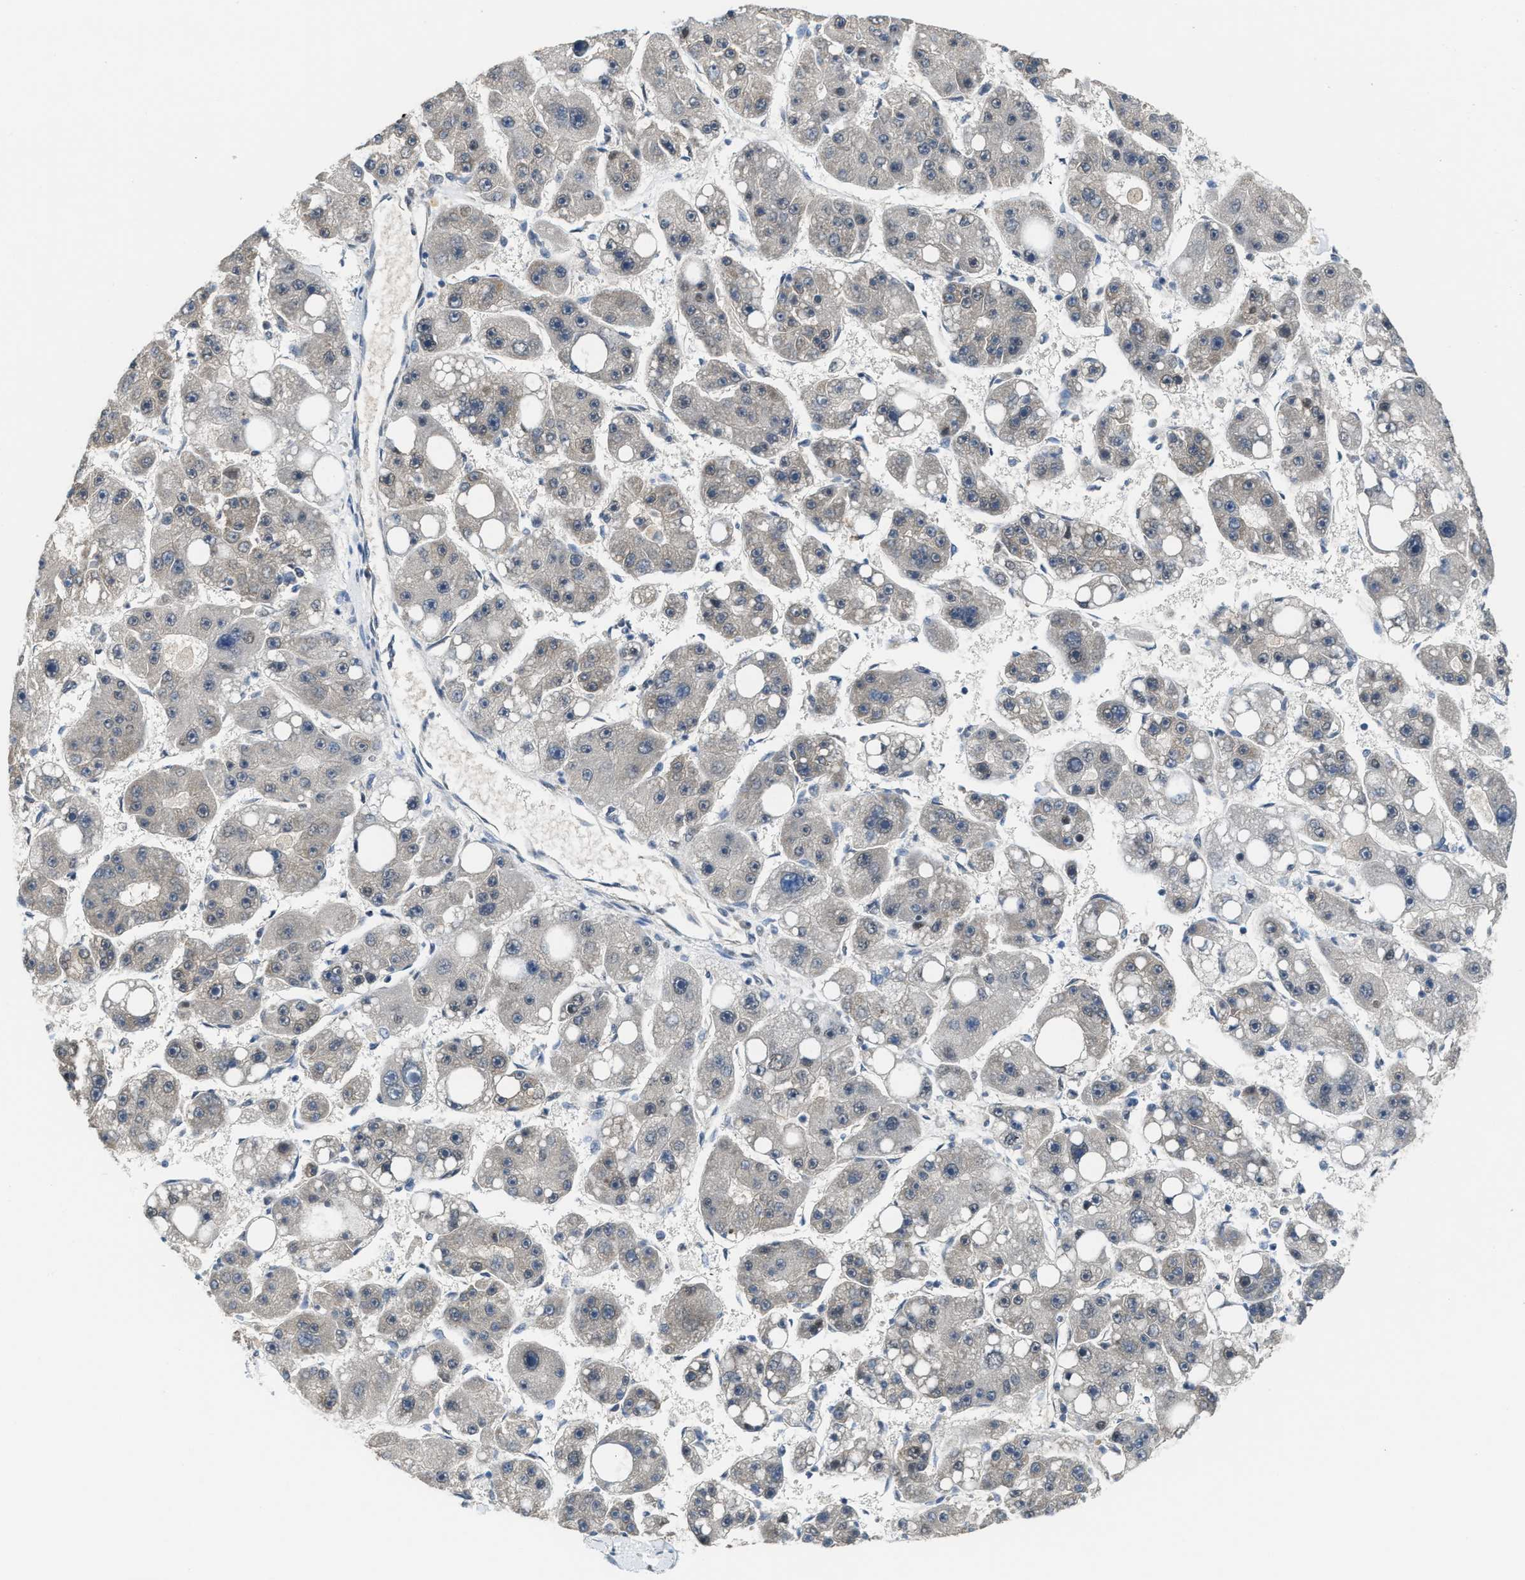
{"staining": {"intensity": "negative", "quantity": "none", "location": "none"}, "tissue": "liver cancer", "cell_type": "Tumor cells", "image_type": "cancer", "snomed": [{"axis": "morphology", "description": "Carcinoma, Hepatocellular, NOS"}, {"axis": "topography", "description": "Liver"}], "caption": "Immunohistochemical staining of human liver cancer demonstrates no significant positivity in tumor cells.", "gene": "KIF24", "patient": {"sex": "female", "age": 61}}